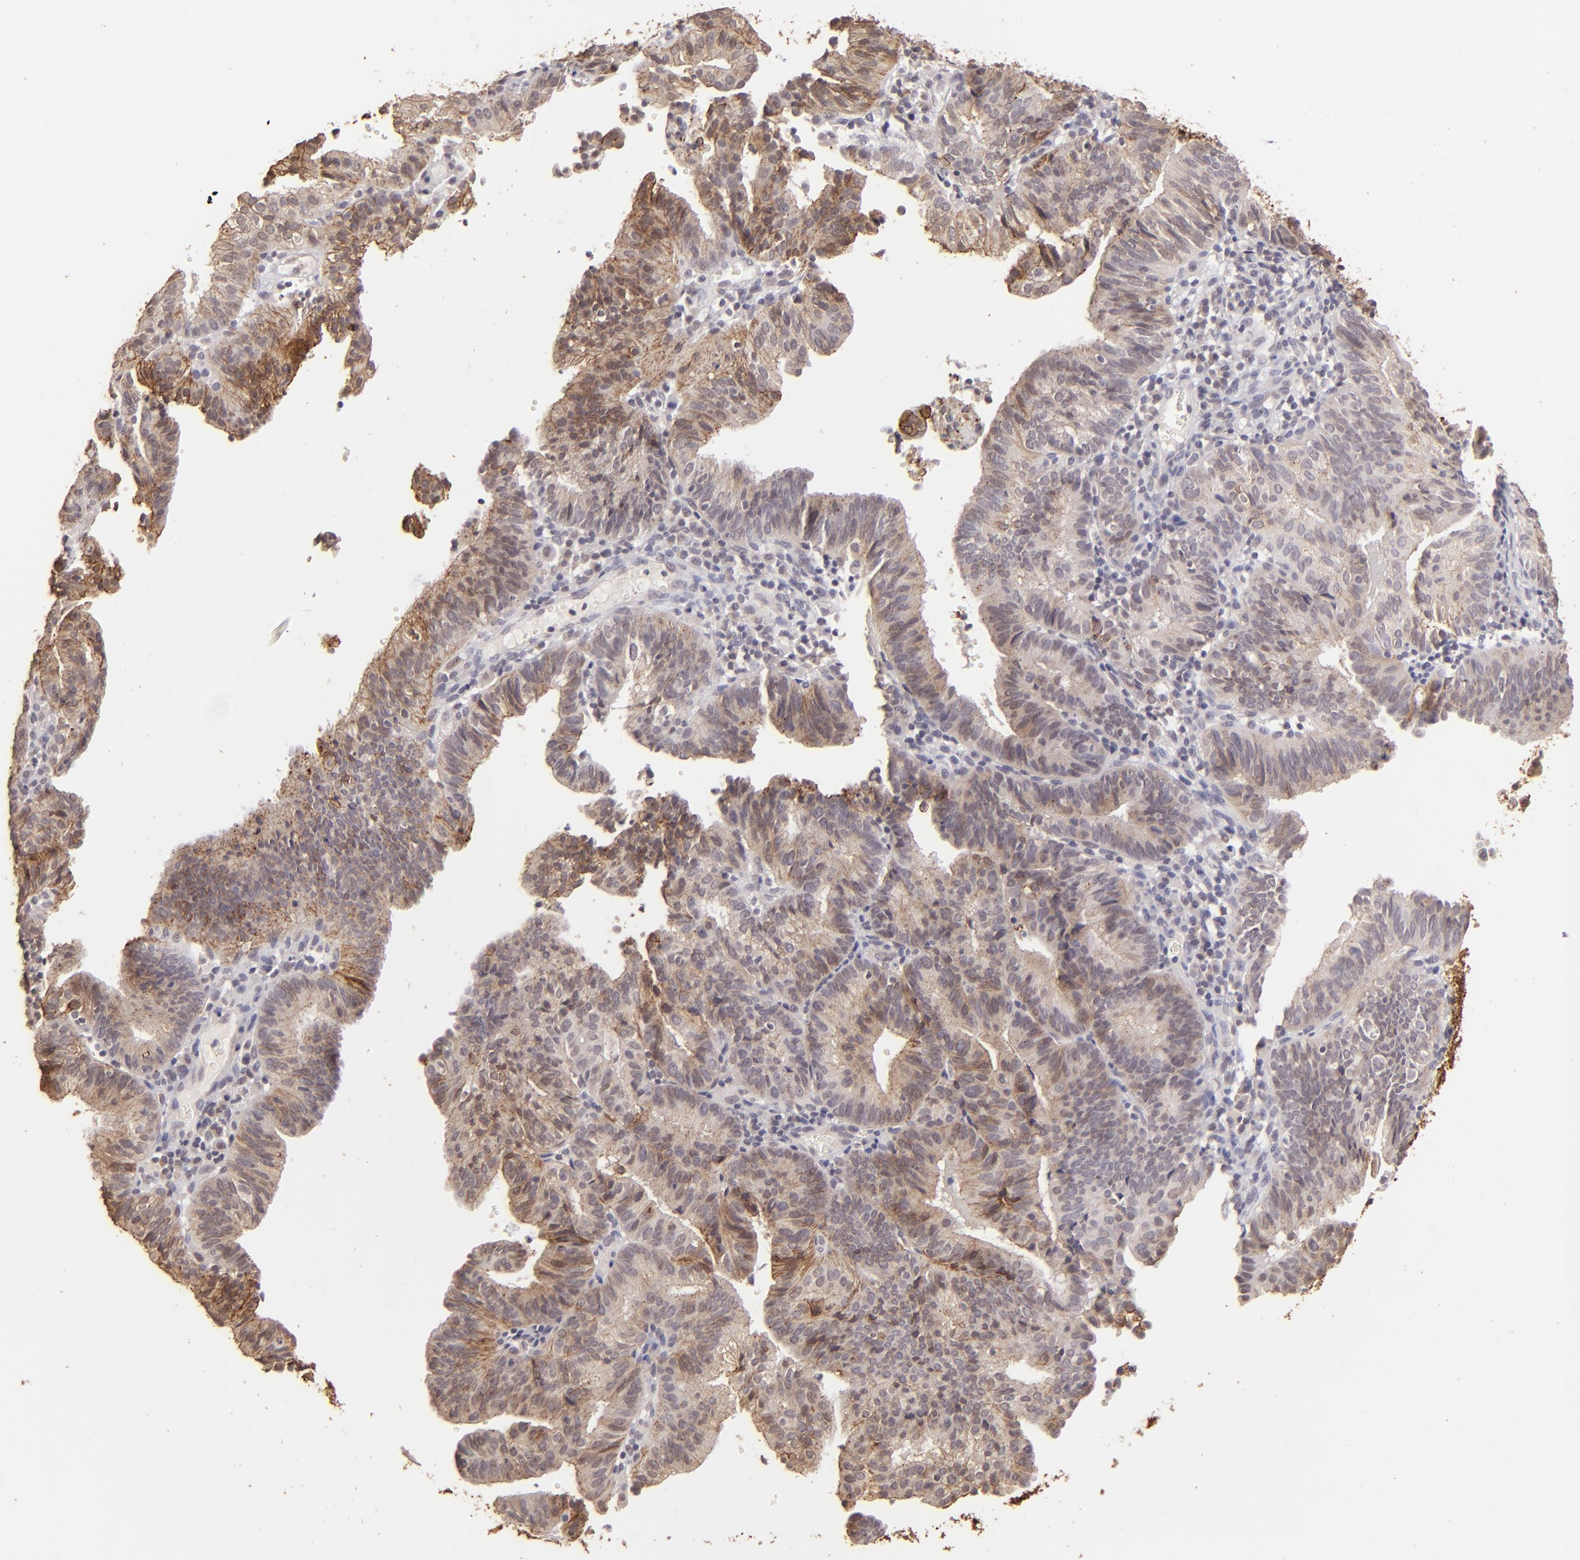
{"staining": {"intensity": "moderate", "quantity": ">75%", "location": "cytoplasmic/membranous"}, "tissue": "cervical cancer", "cell_type": "Tumor cells", "image_type": "cancer", "snomed": [{"axis": "morphology", "description": "Adenocarcinoma, NOS"}, {"axis": "topography", "description": "Cervix"}], "caption": "Immunohistochemistry (IHC) of human adenocarcinoma (cervical) displays medium levels of moderate cytoplasmic/membranous positivity in about >75% of tumor cells. (IHC, brightfield microscopy, high magnification).", "gene": "CLDN1", "patient": {"sex": "female", "age": 60}}